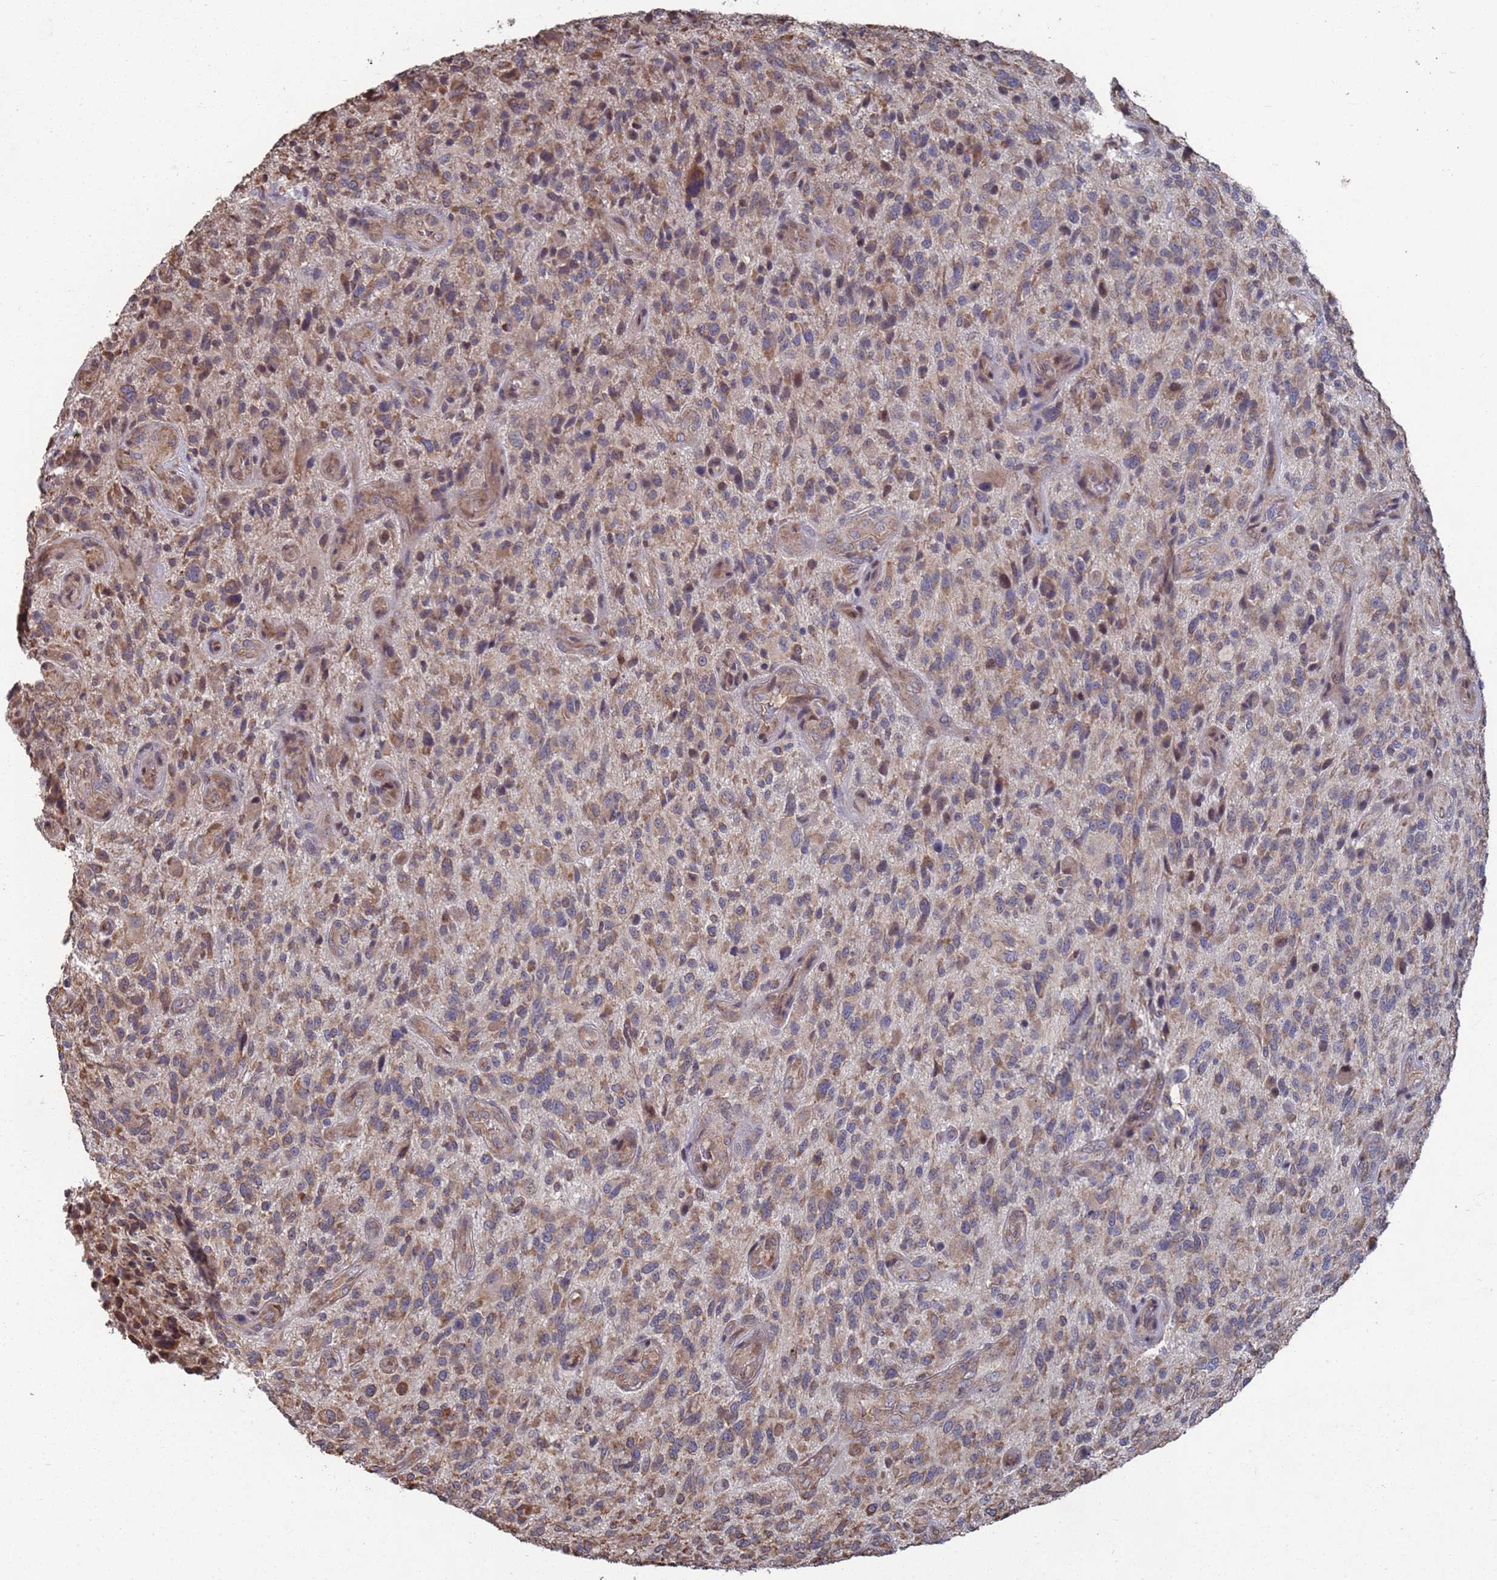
{"staining": {"intensity": "weak", "quantity": "25%-75%", "location": "cytoplasmic/membranous"}, "tissue": "glioma", "cell_type": "Tumor cells", "image_type": "cancer", "snomed": [{"axis": "morphology", "description": "Glioma, malignant, High grade"}, {"axis": "topography", "description": "Brain"}], "caption": "Glioma stained for a protein (brown) shows weak cytoplasmic/membranous positive positivity in approximately 25%-75% of tumor cells.", "gene": "CFAP119", "patient": {"sex": "male", "age": 47}}